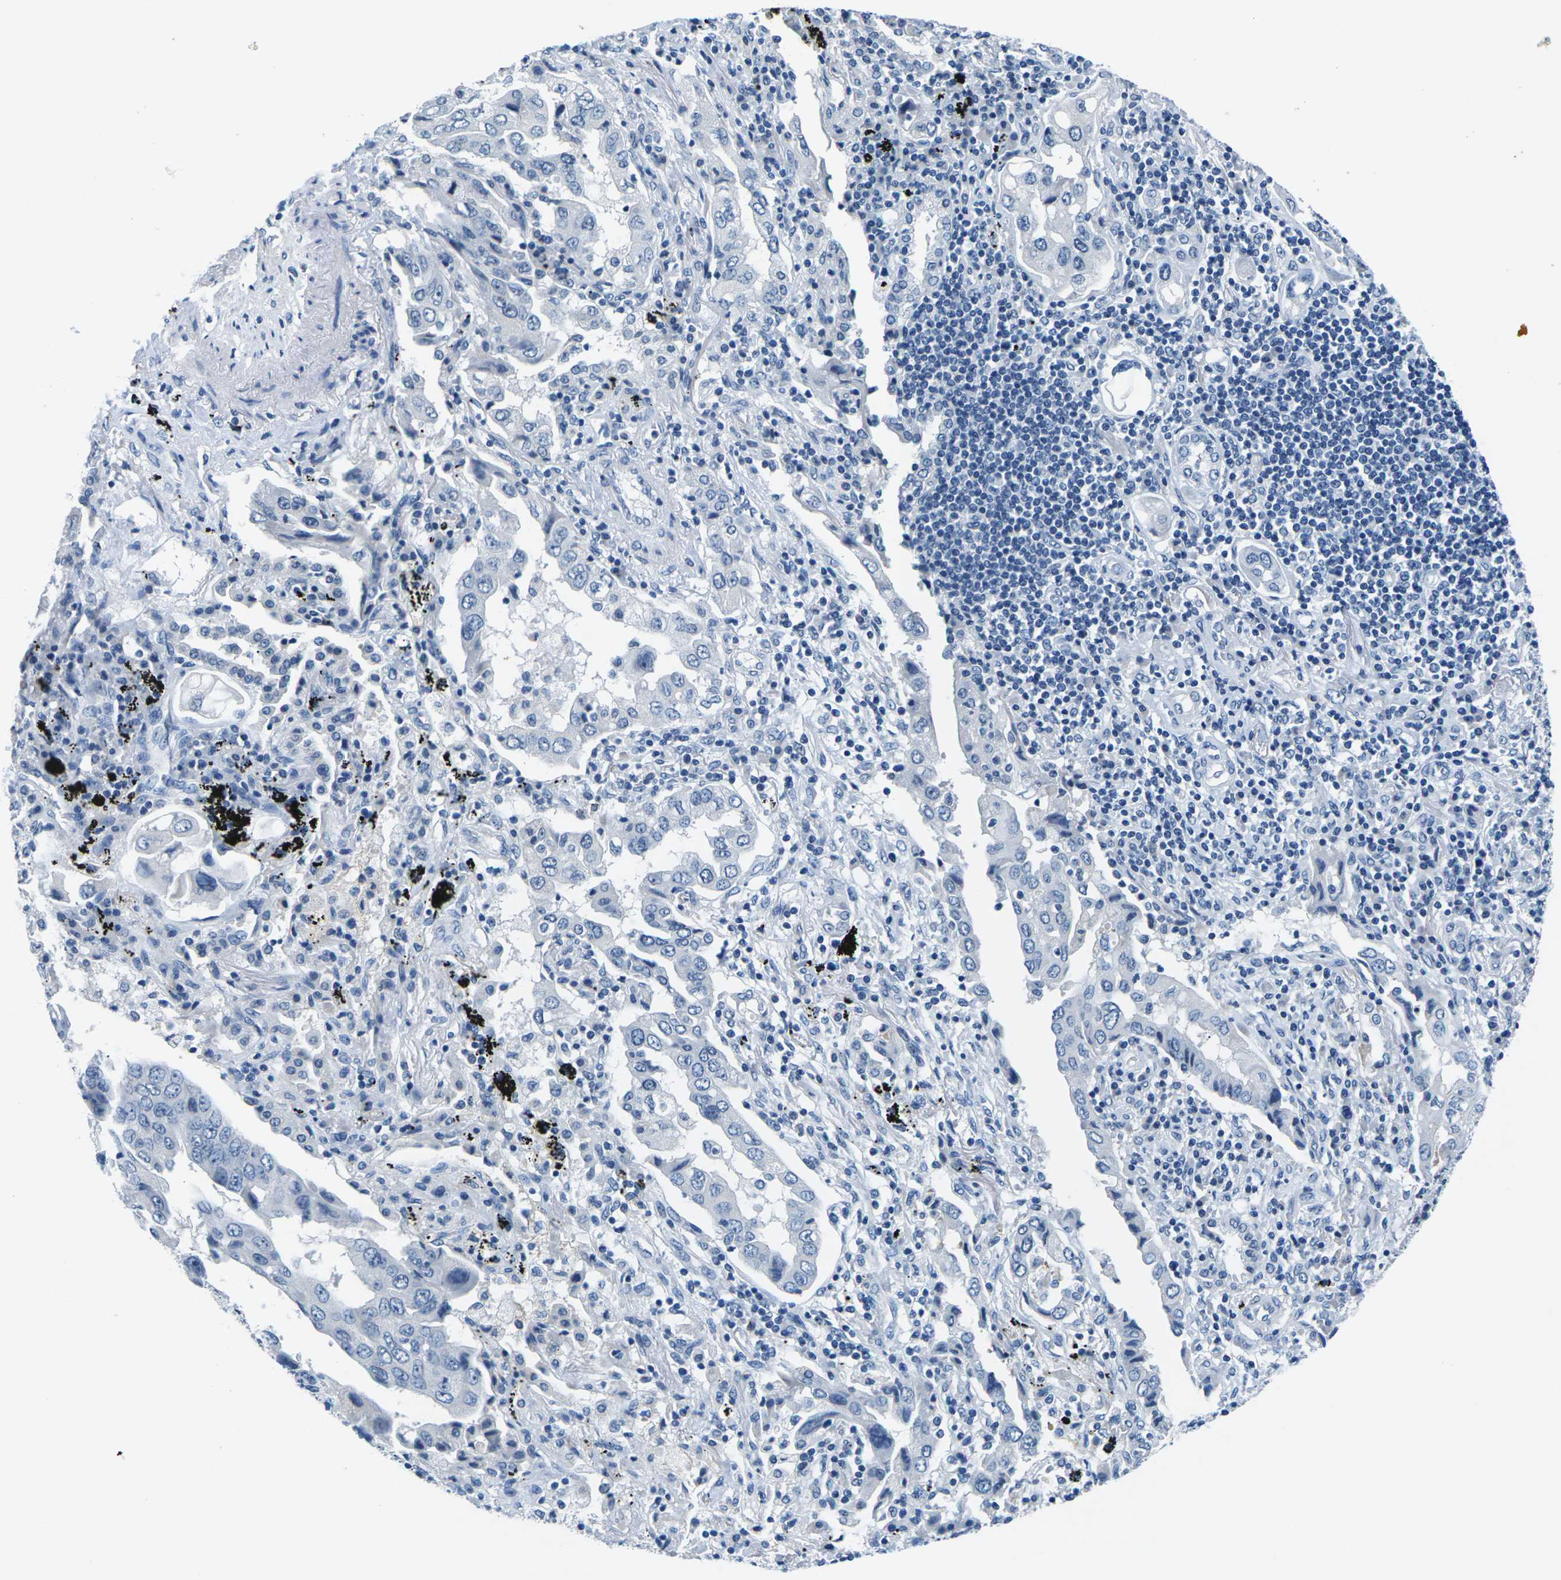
{"staining": {"intensity": "negative", "quantity": "none", "location": "none"}, "tissue": "lung cancer", "cell_type": "Tumor cells", "image_type": "cancer", "snomed": [{"axis": "morphology", "description": "Adenocarcinoma, NOS"}, {"axis": "topography", "description": "Lung"}], "caption": "DAB (3,3'-diaminobenzidine) immunohistochemical staining of lung cancer shows no significant staining in tumor cells.", "gene": "UMOD", "patient": {"sex": "female", "age": 65}}